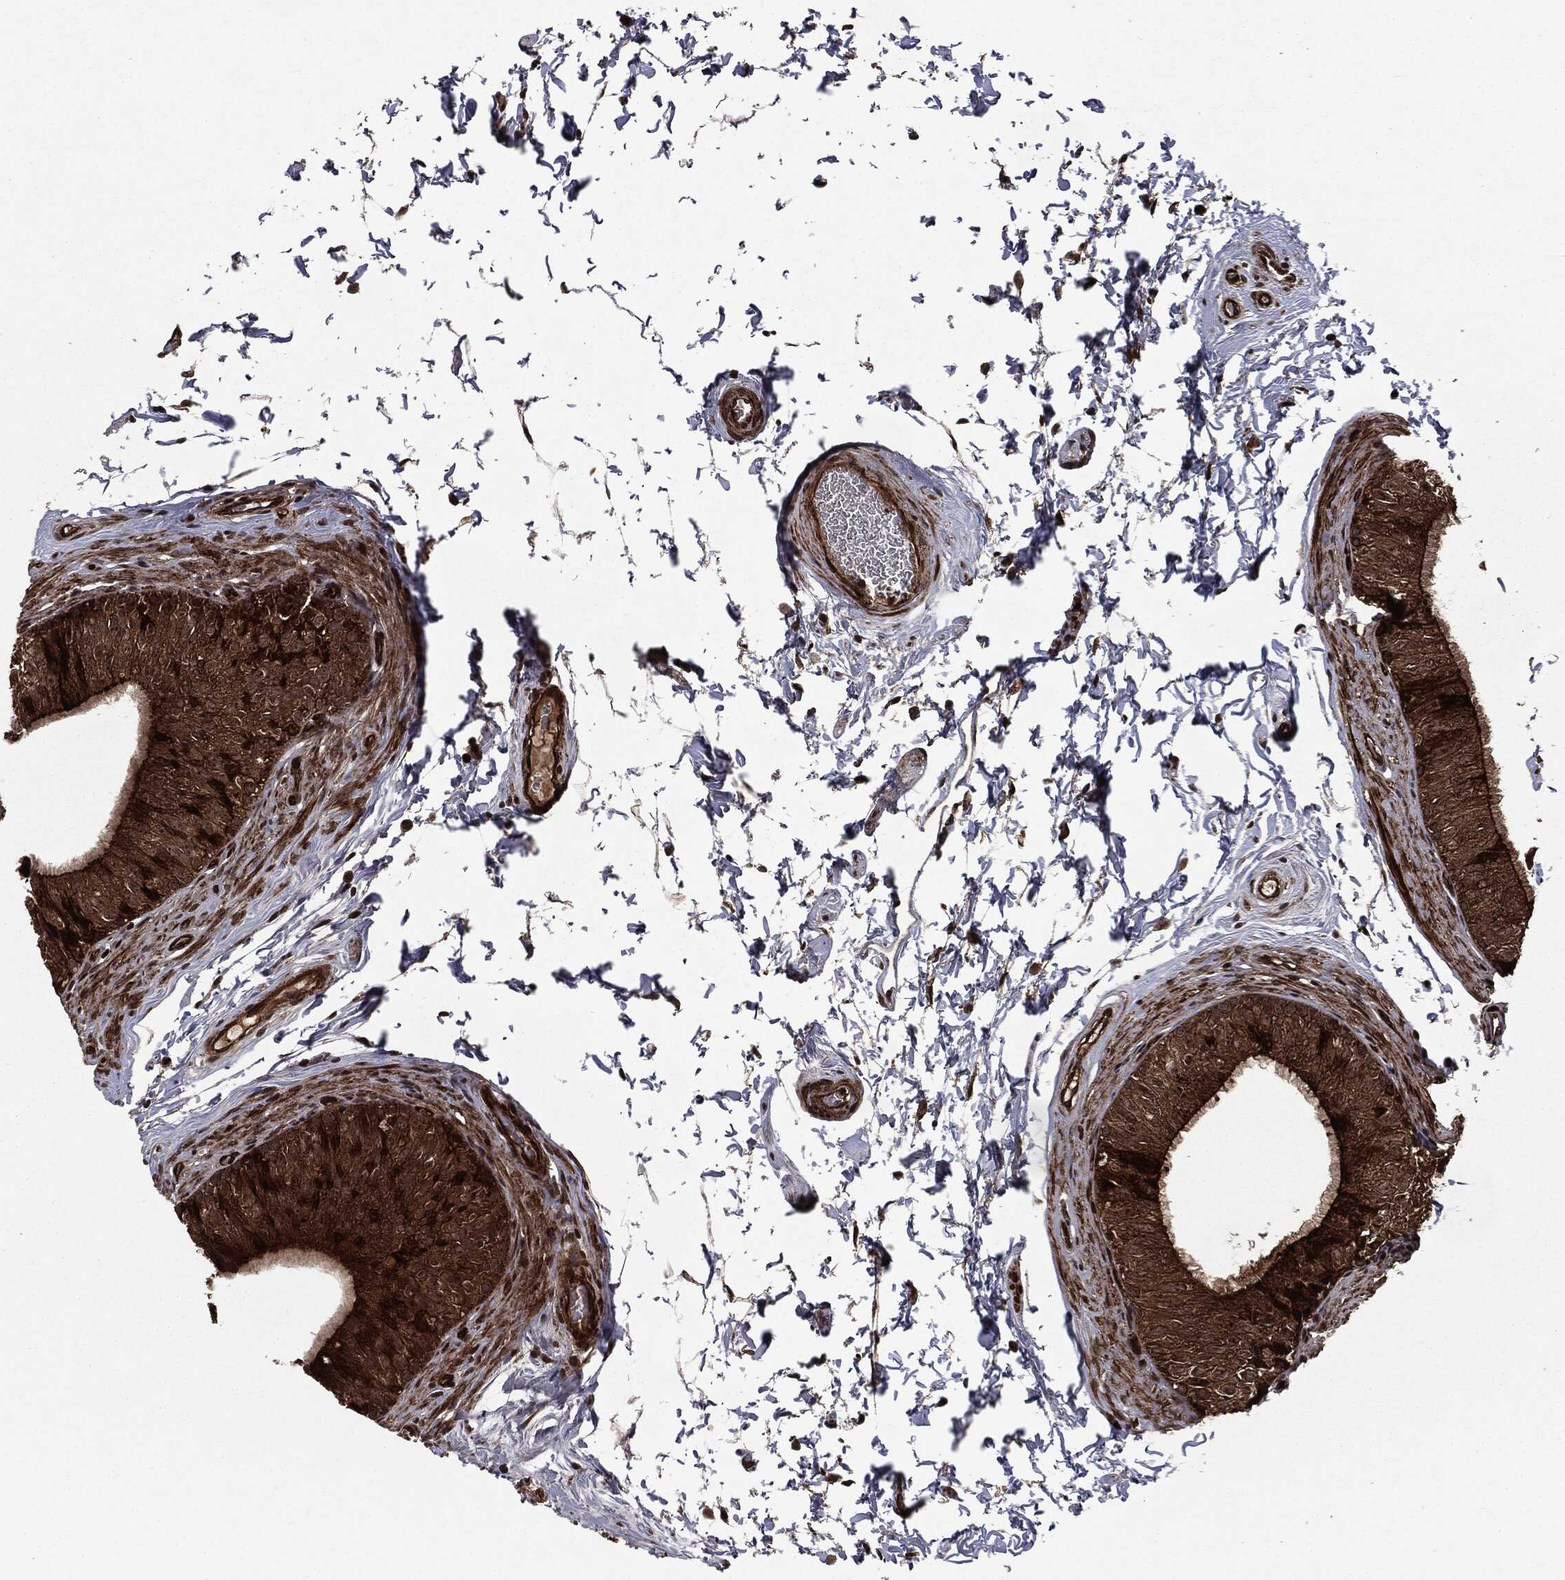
{"staining": {"intensity": "strong", "quantity": ">75%", "location": "cytoplasmic/membranous"}, "tissue": "epididymis", "cell_type": "Glandular cells", "image_type": "normal", "snomed": [{"axis": "morphology", "description": "Normal tissue, NOS"}, {"axis": "topography", "description": "Epididymis"}], "caption": "DAB immunohistochemical staining of benign human epididymis reveals strong cytoplasmic/membranous protein staining in about >75% of glandular cells. Using DAB (3,3'-diaminobenzidine) (brown) and hematoxylin (blue) stains, captured at high magnification using brightfield microscopy.", "gene": "CARD6", "patient": {"sex": "male", "age": 34}}